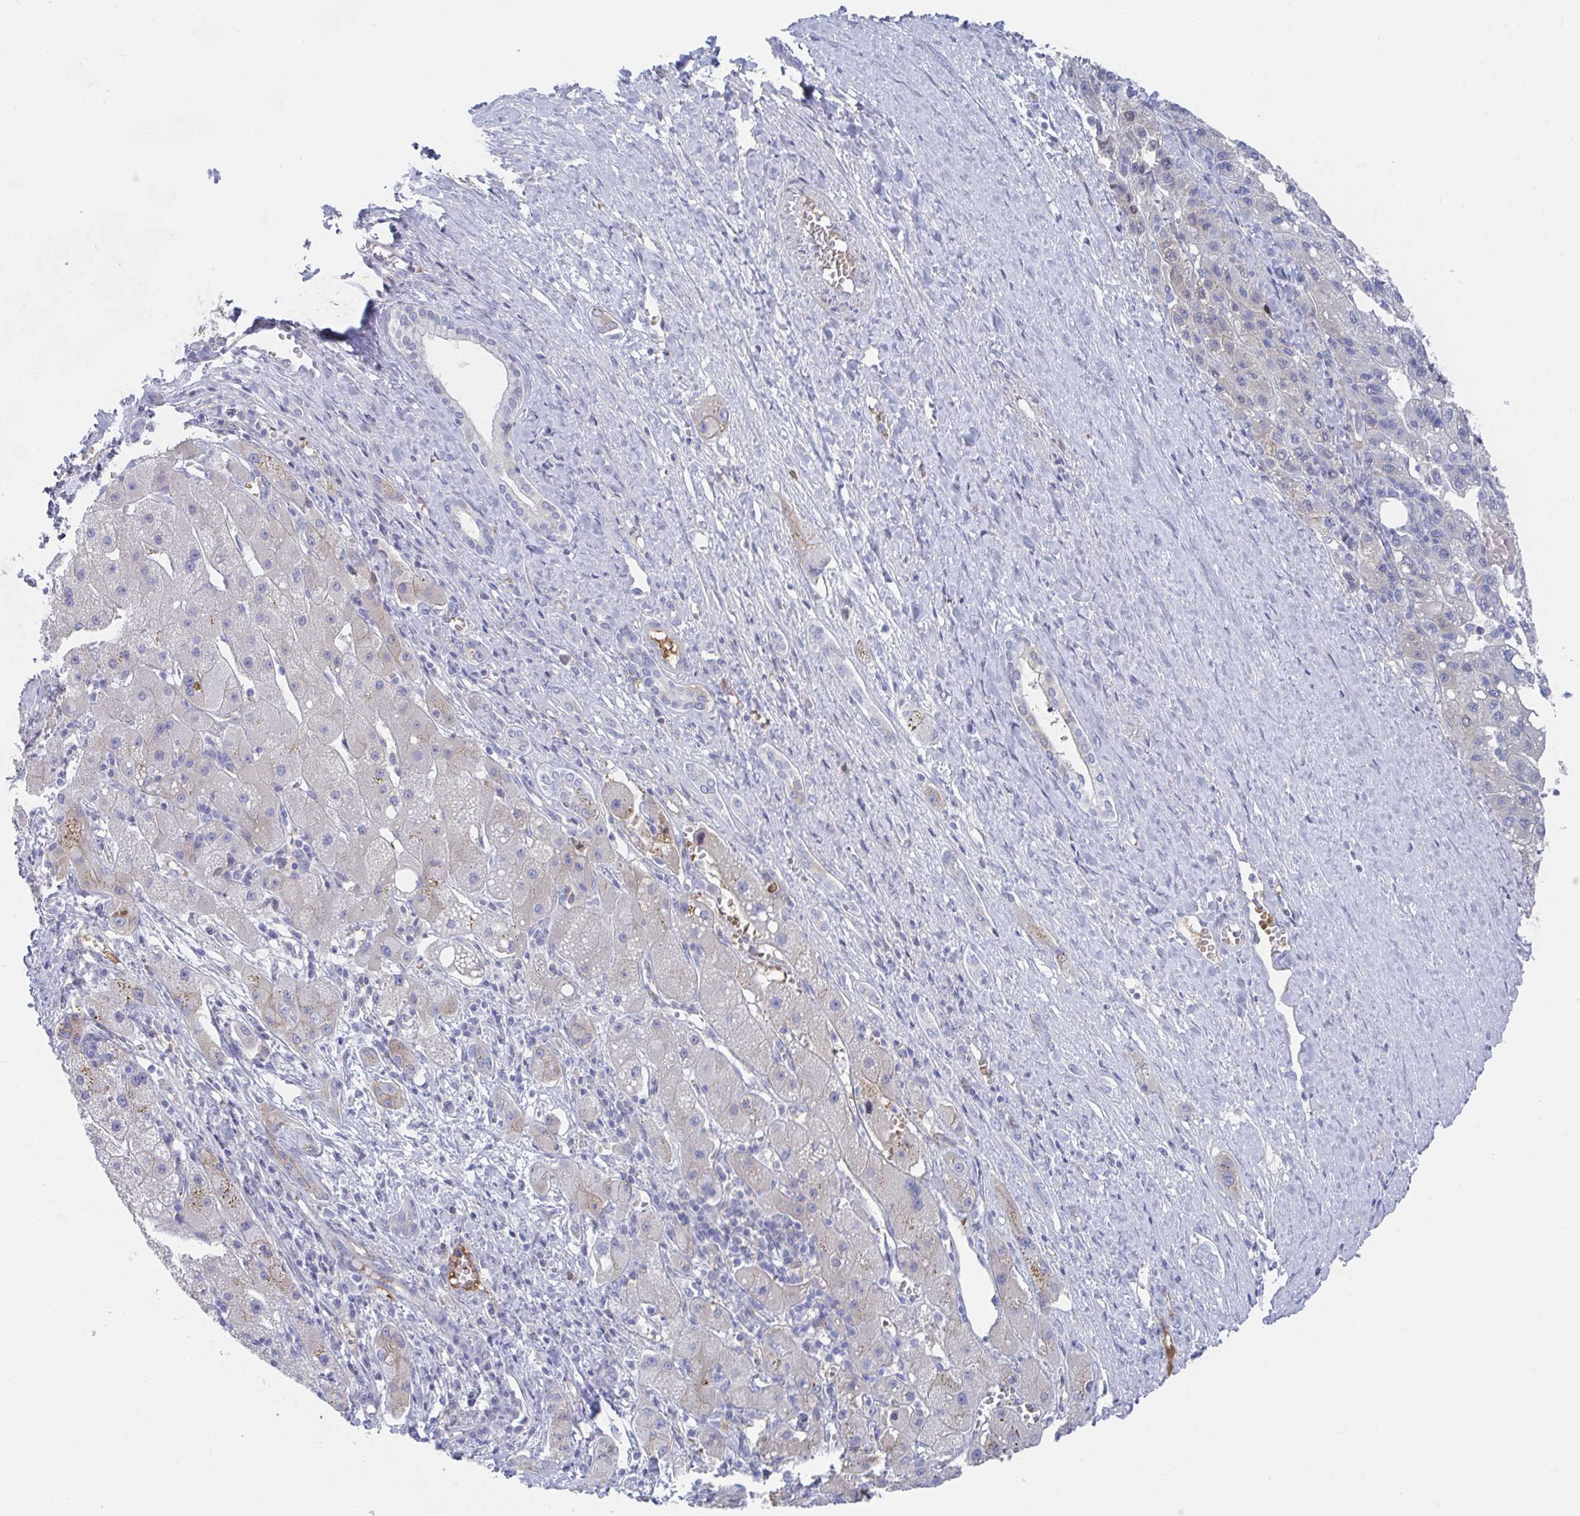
{"staining": {"intensity": "negative", "quantity": "none", "location": "none"}, "tissue": "liver cancer", "cell_type": "Tumor cells", "image_type": "cancer", "snomed": [{"axis": "morphology", "description": "Carcinoma, Hepatocellular, NOS"}, {"axis": "topography", "description": "Liver"}], "caption": "A high-resolution photomicrograph shows IHC staining of liver hepatocellular carcinoma, which reveals no significant expression in tumor cells.", "gene": "TNFAIP6", "patient": {"sex": "female", "age": 82}}